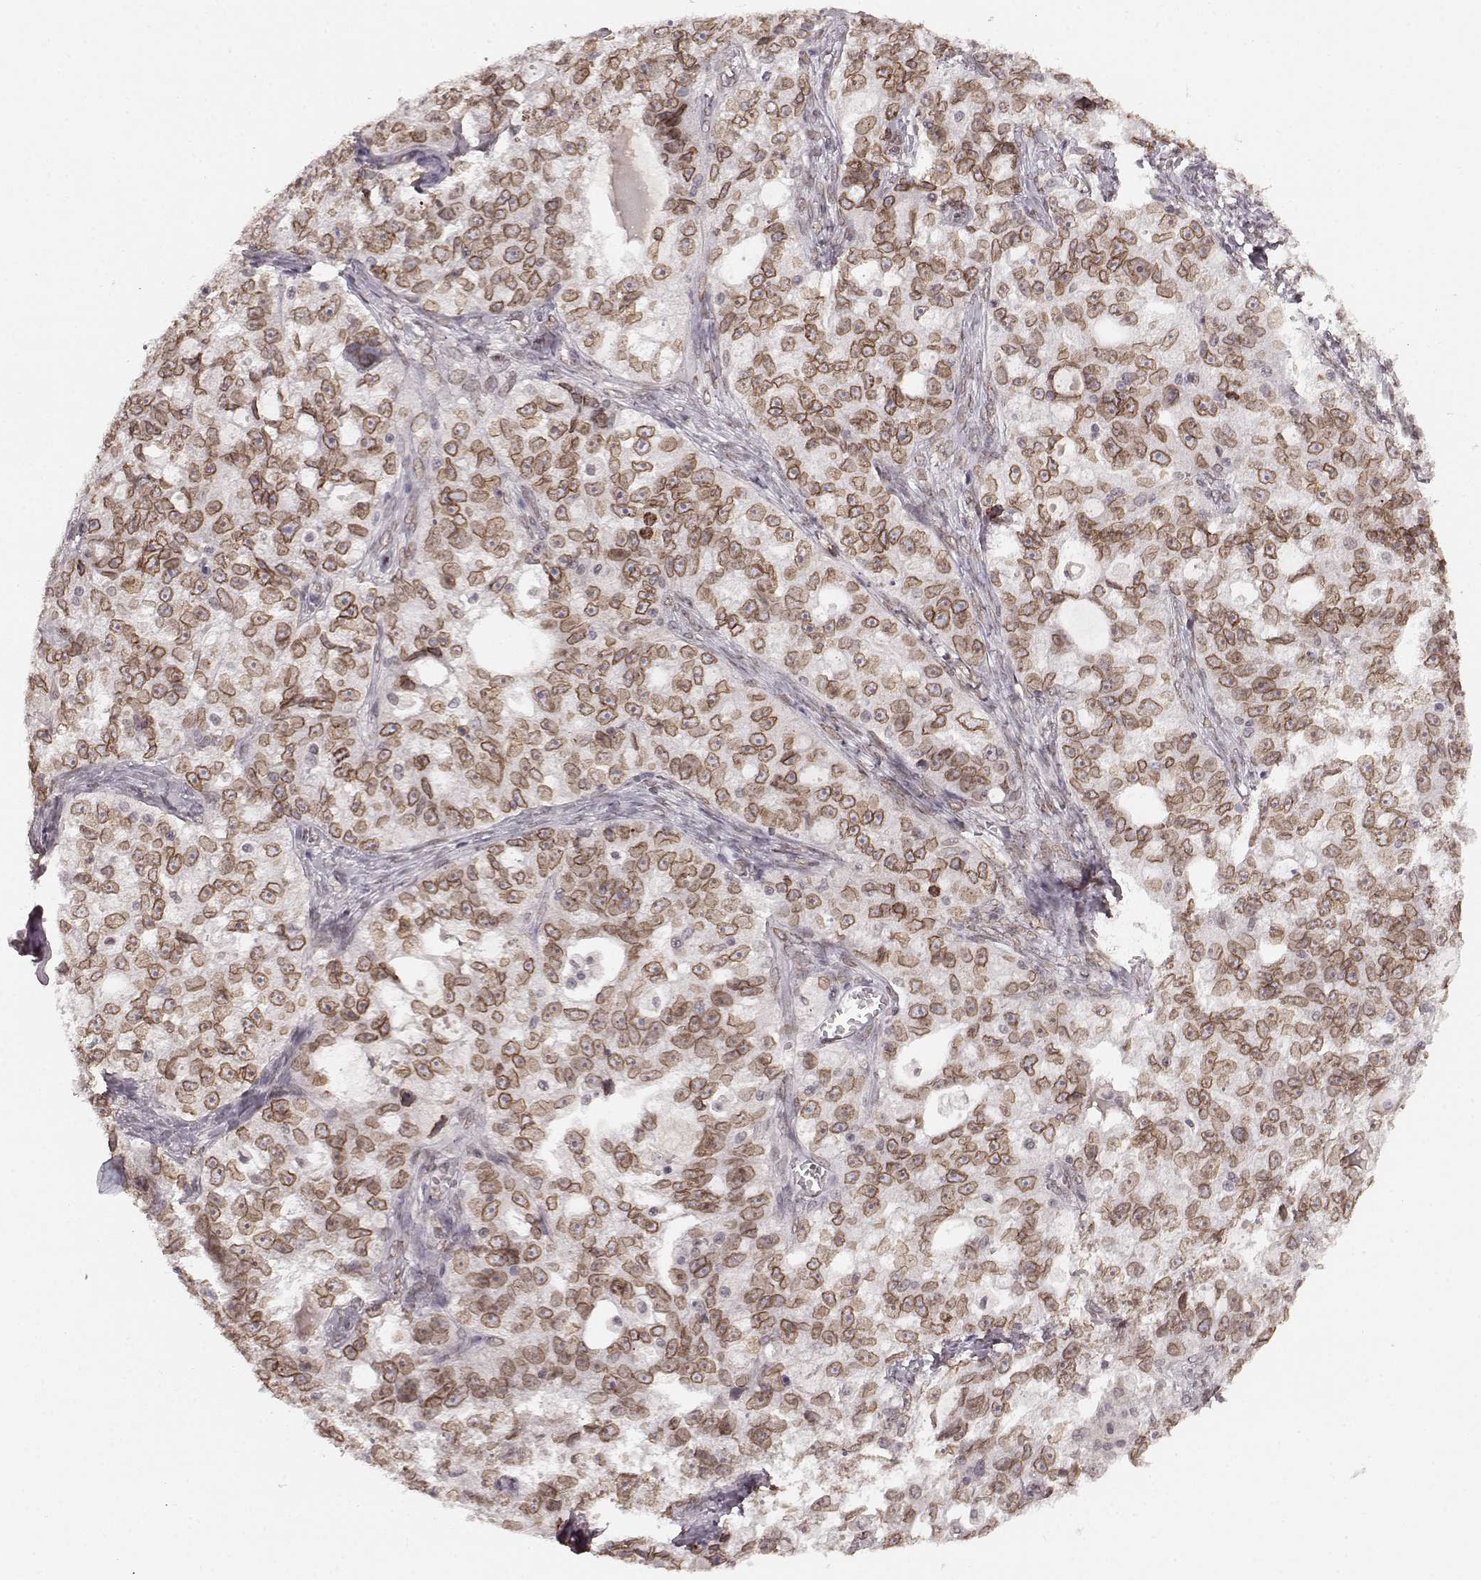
{"staining": {"intensity": "strong", "quantity": ">75%", "location": "cytoplasmic/membranous,nuclear"}, "tissue": "ovarian cancer", "cell_type": "Tumor cells", "image_type": "cancer", "snomed": [{"axis": "morphology", "description": "Cystadenocarcinoma, serous, NOS"}, {"axis": "topography", "description": "Ovary"}], "caption": "There is high levels of strong cytoplasmic/membranous and nuclear staining in tumor cells of ovarian cancer, as demonstrated by immunohistochemical staining (brown color).", "gene": "DCAF12", "patient": {"sex": "female", "age": 51}}